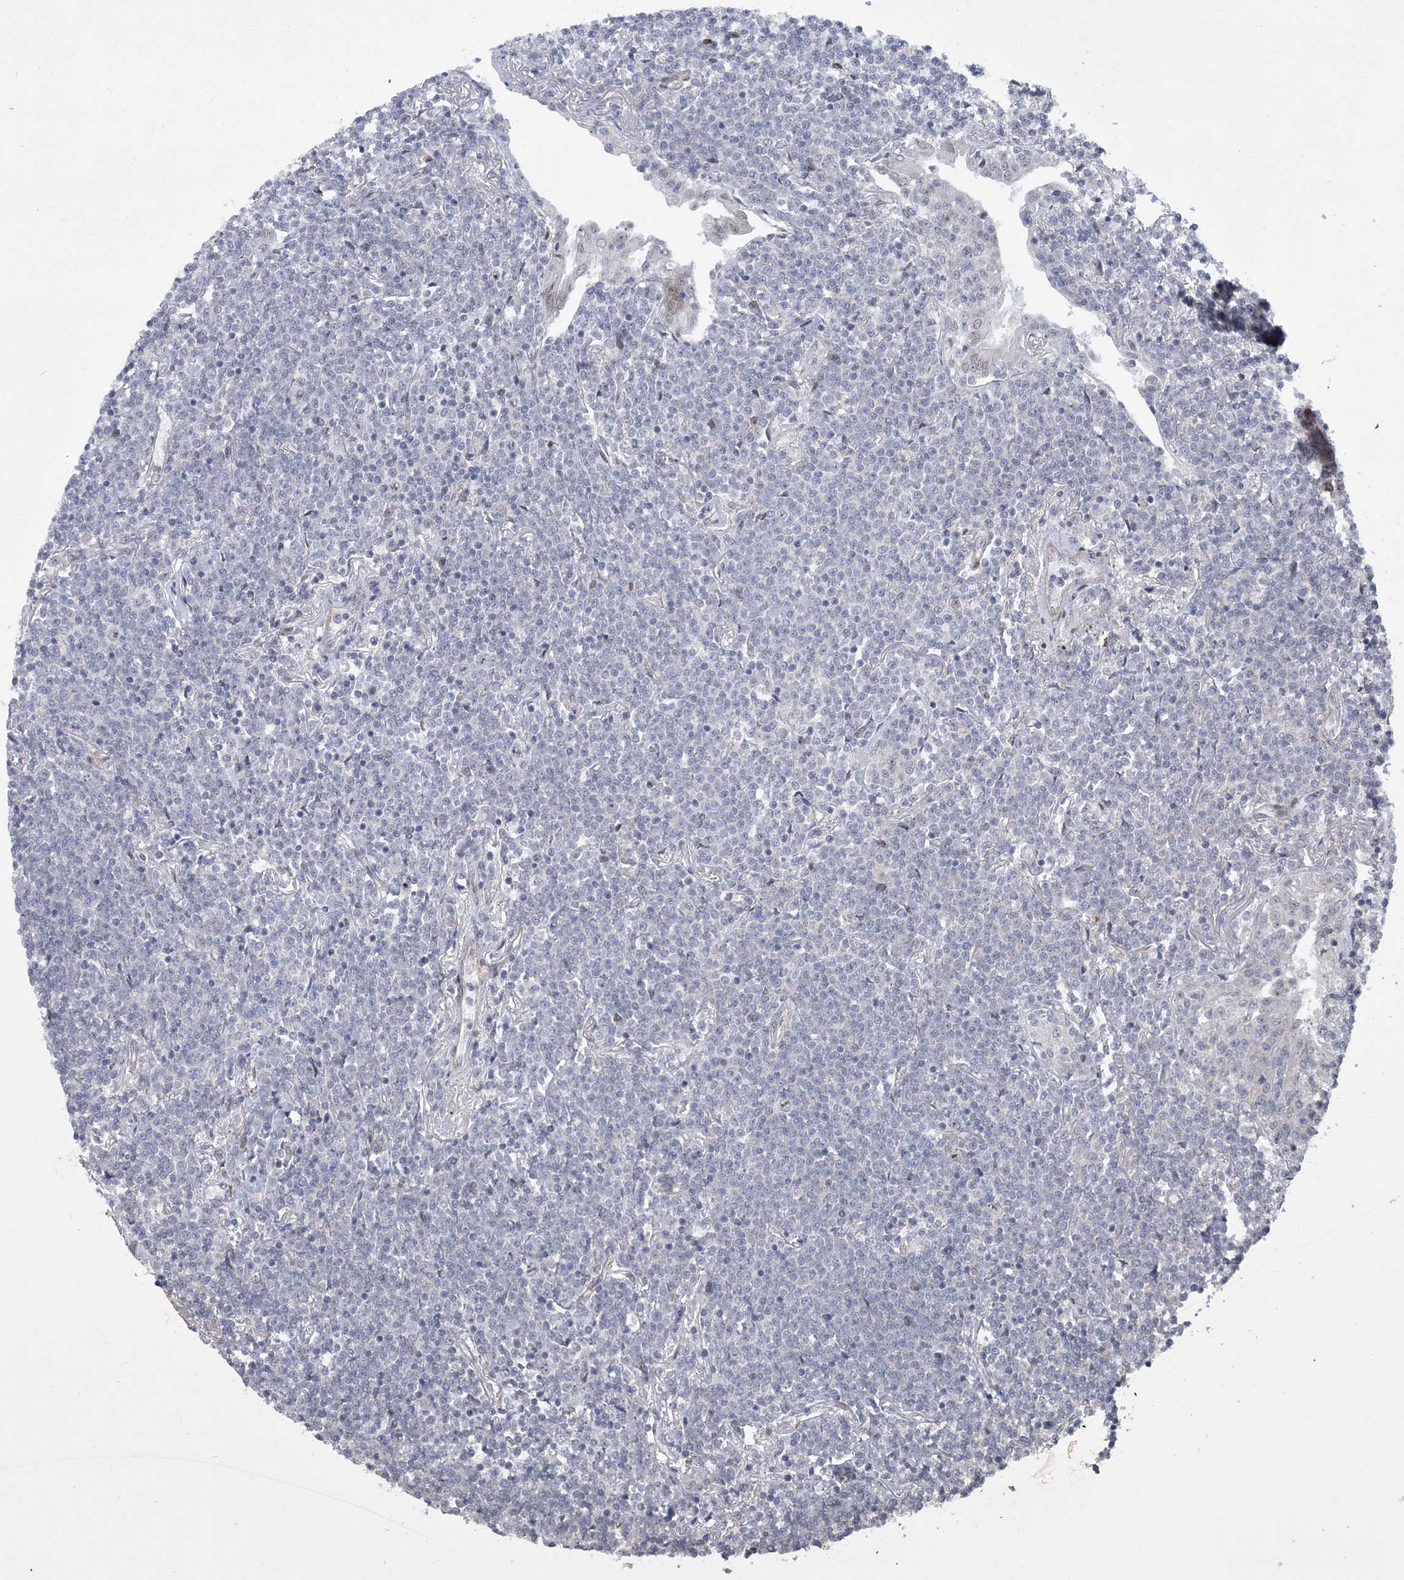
{"staining": {"intensity": "negative", "quantity": "none", "location": "none"}, "tissue": "lymphoma", "cell_type": "Tumor cells", "image_type": "cancer", "snomed": [{"axis": "morphology", "description": "Malignant lymphoma, non-Hodgkin's type, Low grade"}, {"axis": "topography", "description": "Lung"}], "caption": "Image shows no protein staining in tumor cells of low-grade malignant lymphoma, non-Hodgkin's type tissue. (Immunohistochemistry, brightfield microscopy, high magnification).", "gene": "HOMEZ", "patient": {"sex": "female", "age": 71}}